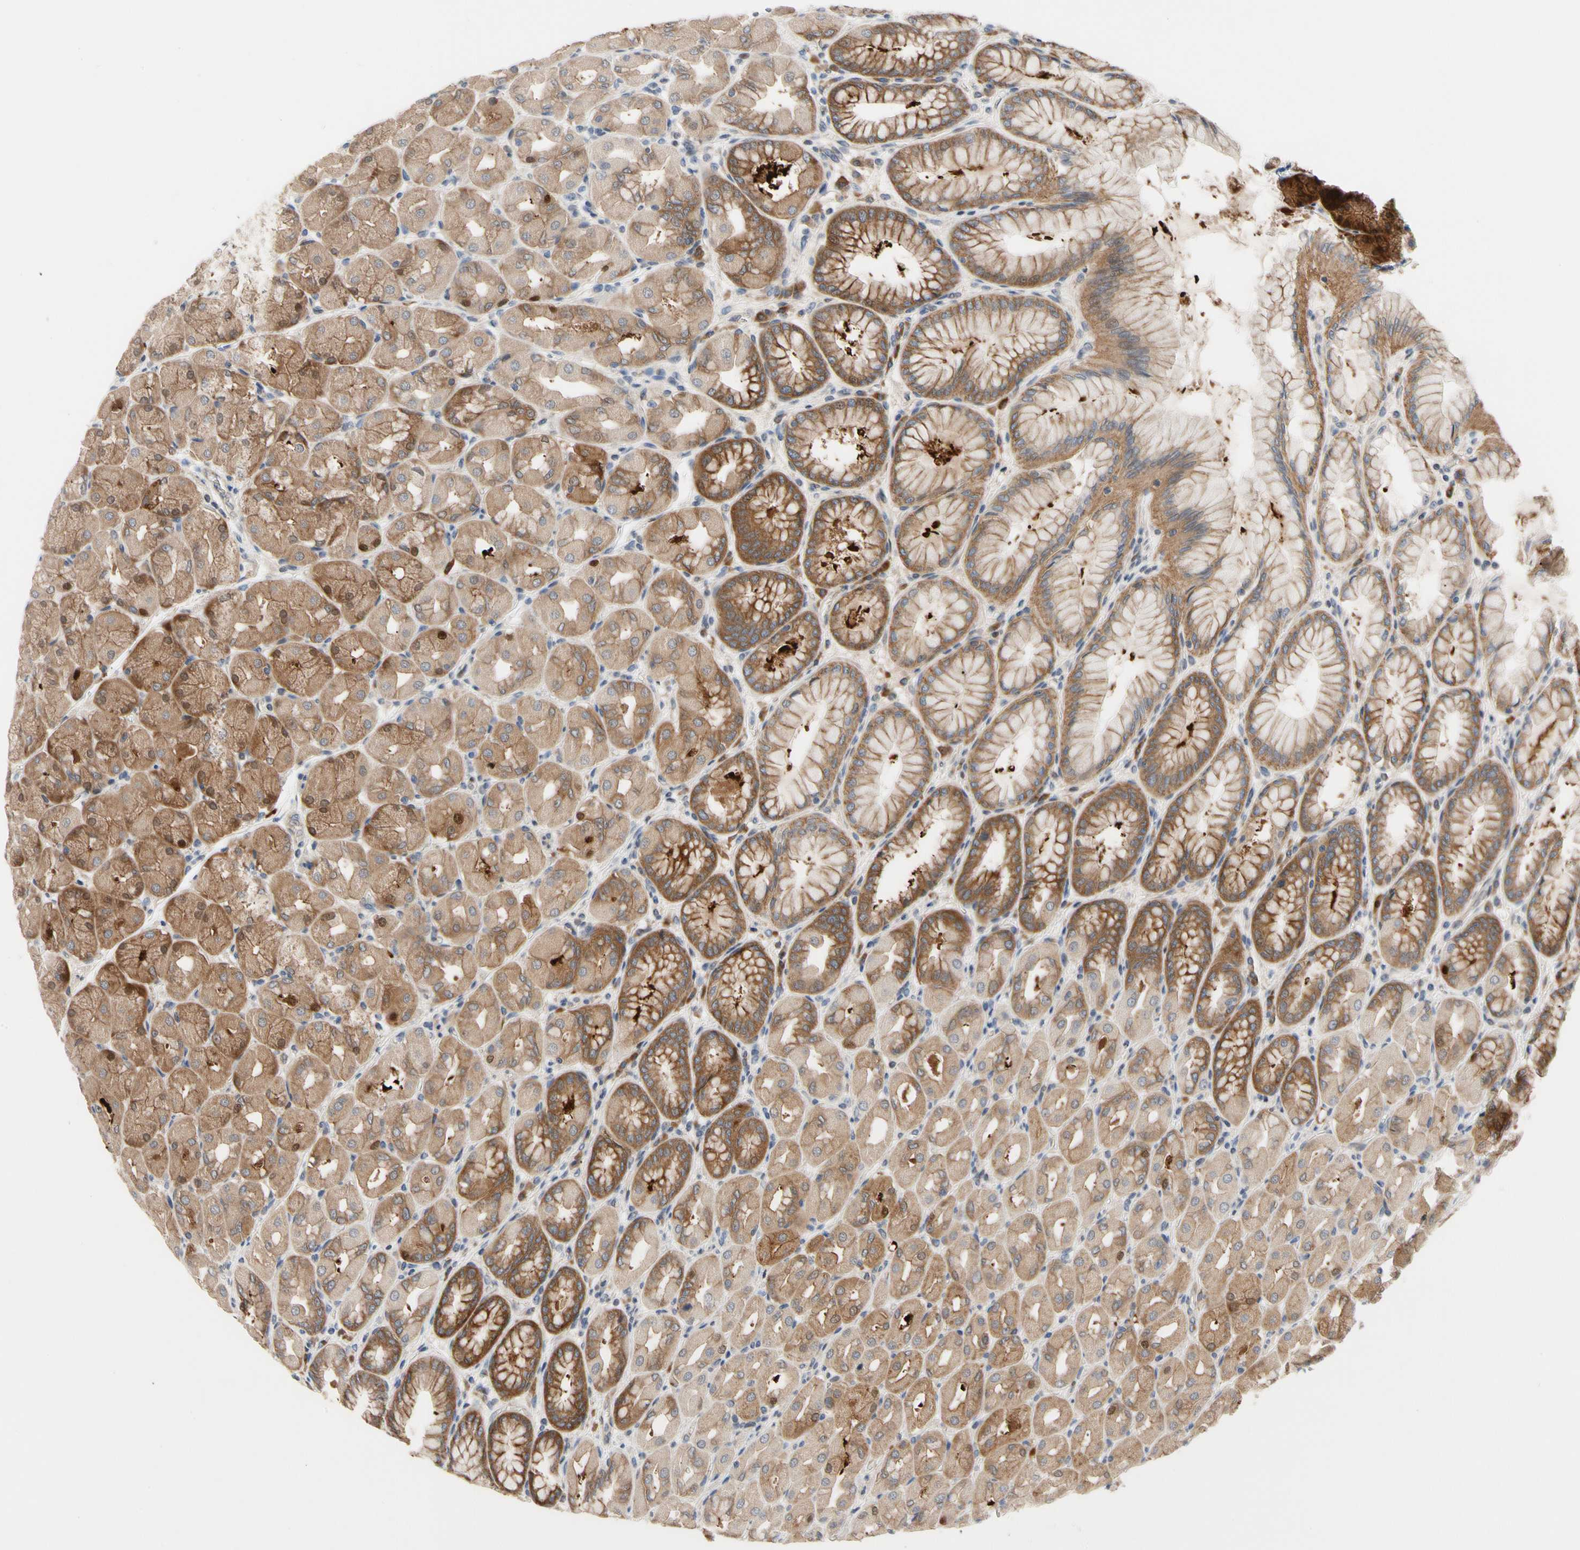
{"staining": {"intensity": "moderate", "quantity": ">75%", "location": "cytoplasmic/membranous"}, "tissue": "stomach", "cell_type": "Glandular cells", "image_type": "normal", "snomed": [{"axis": "morphology", "description": "Normal tissue, NOS"}, {"axis": "topography", "description": "Stomach, upper"}], "caption": "This image displays IHC staining of normal stomach, with medium moderate cytoplasmic/membranous positivity in approximately >75% of glandular cells.", "gene": "HMGCR", "patient": {"sex": "female", "age": 56}}